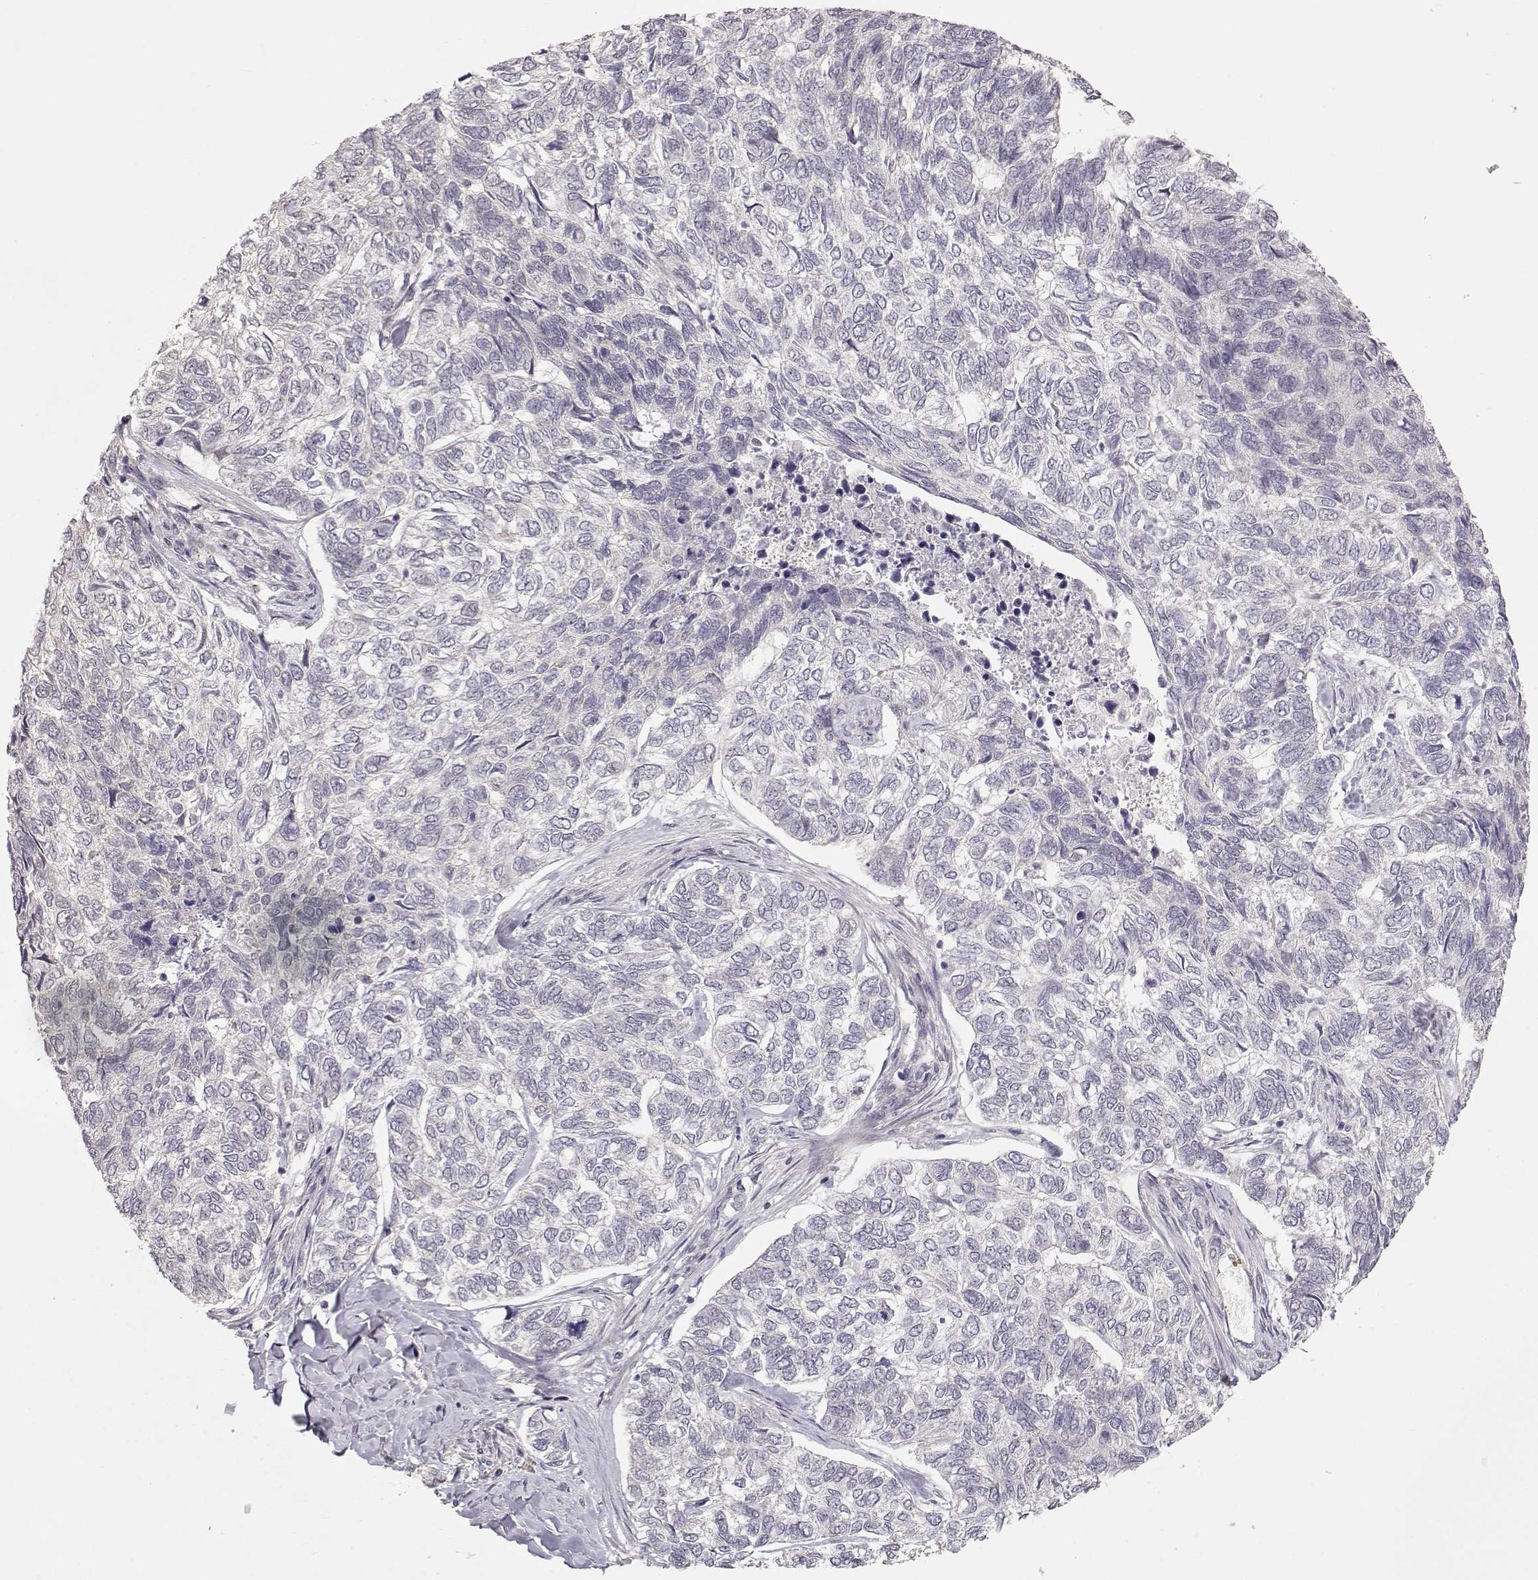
{"staining": {"intensity": "negative", "quantity": "none", "location": "none"}, "tissue": "skin cancer", "cell_type": "Tumor cells", "image_type": "cancer", "snomed": [{"axis": "morphology", "description": "Basal cell carcinoma"}, {"axis": "topography", "description": "Skin"}], "caption": "Photomicrograph shows no significant protein positivity in tumor cells of basal cell carcinoma (skin).", "gene": "PNMT", "patient": {"sex": "female", "age": 65}}